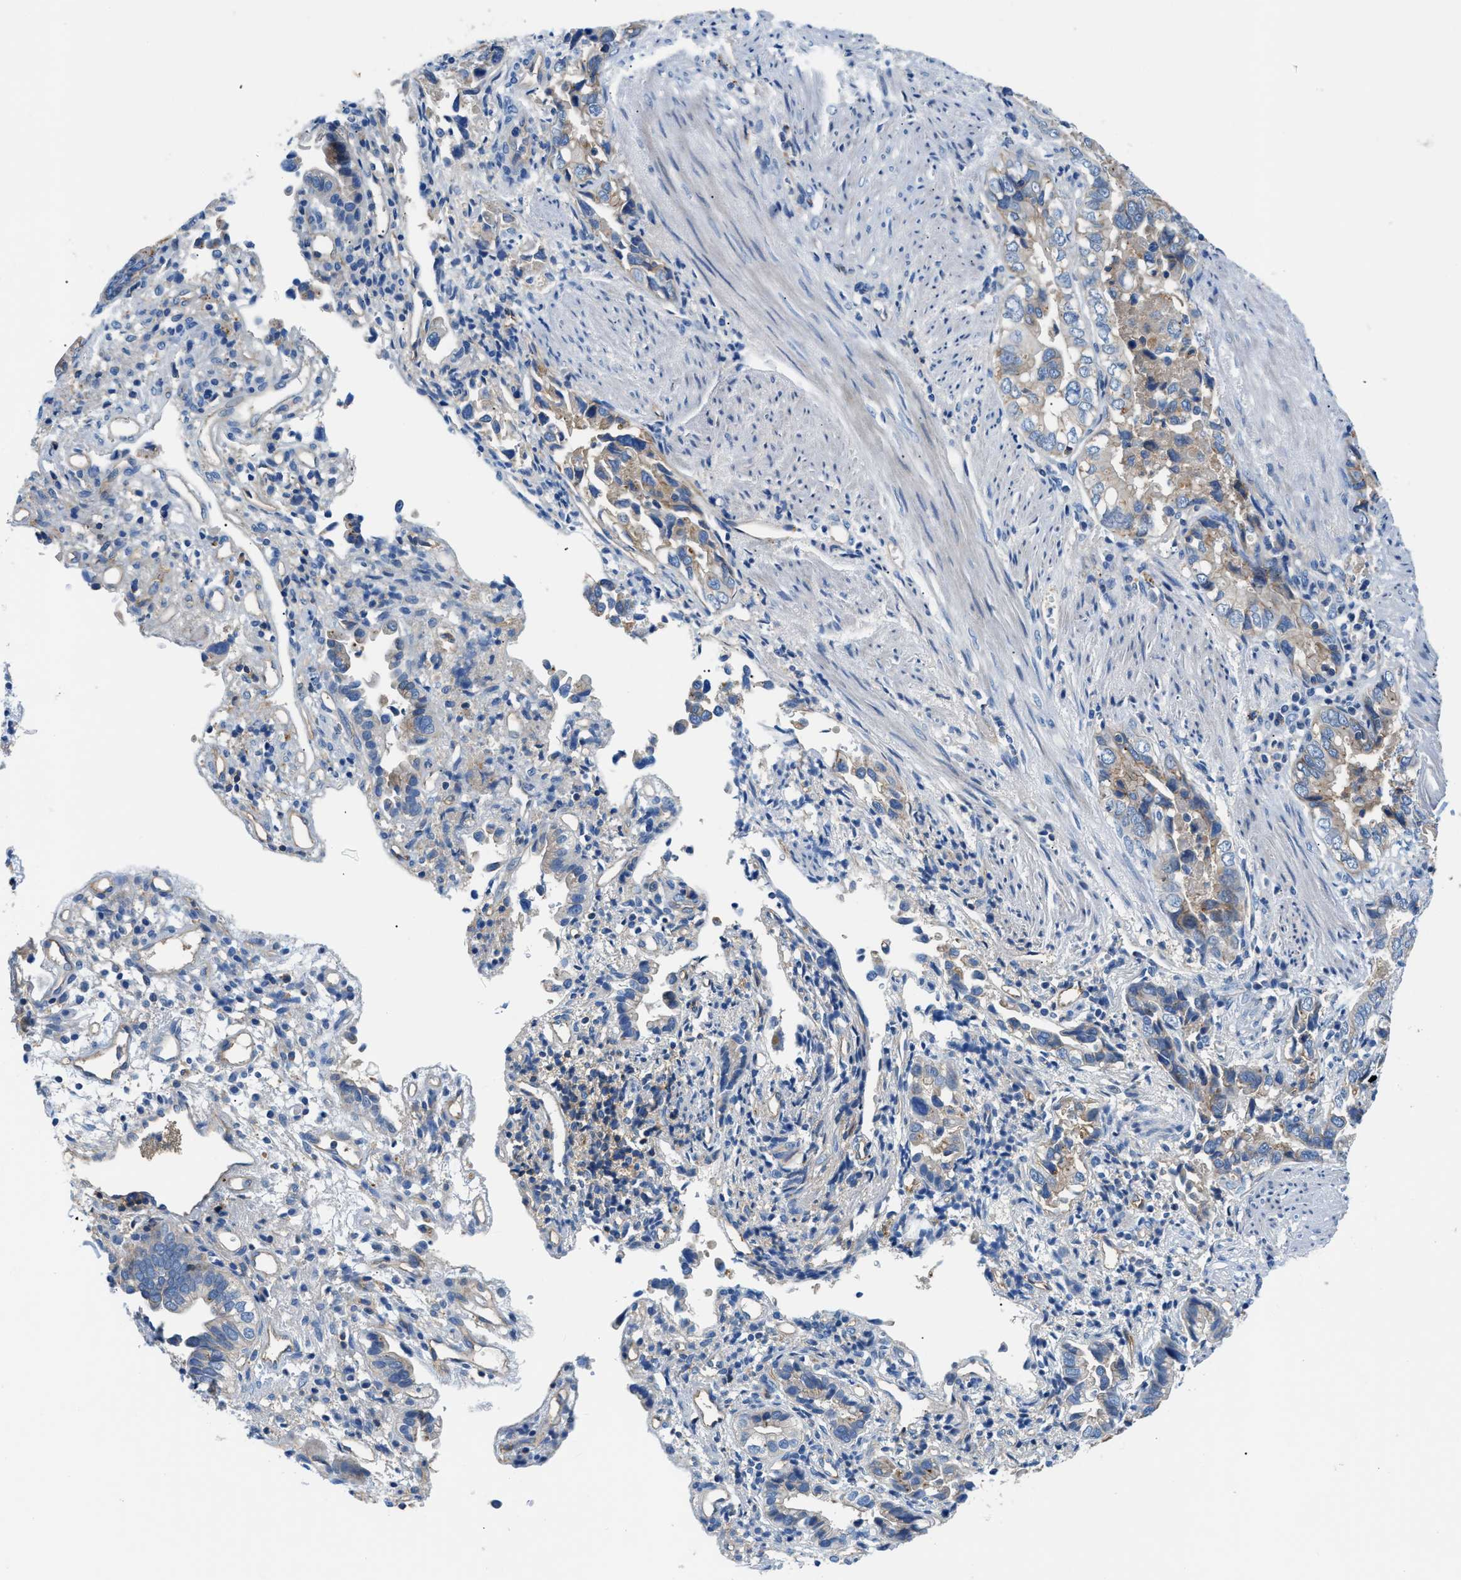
{"staining": {"intensity": "weak", "quantity": "<25%", "location": "cytoplasmic/membranous"}, "tissue": "liver cancer", "cell_type": "Tumor cells", "image_type": "cancer", "snomed": [{"axis": "morphology", "description": "Cholangiocarcinoma"}, {"axis": "topography", "description": "Liver"}], "caption": "Protein analysis of cholangiocarcinoma (liver) demonstrates no significant positivity in tumor cells. The staining was performed using DAB (3,3'-diaminobenzidine) to visualize the protein expression in brown, while the nuclei were stained in blue with hematoxylin (Magnification: 20x).", "gene": "ORAI1", "patient": {"sex": "female", "age": 79}}